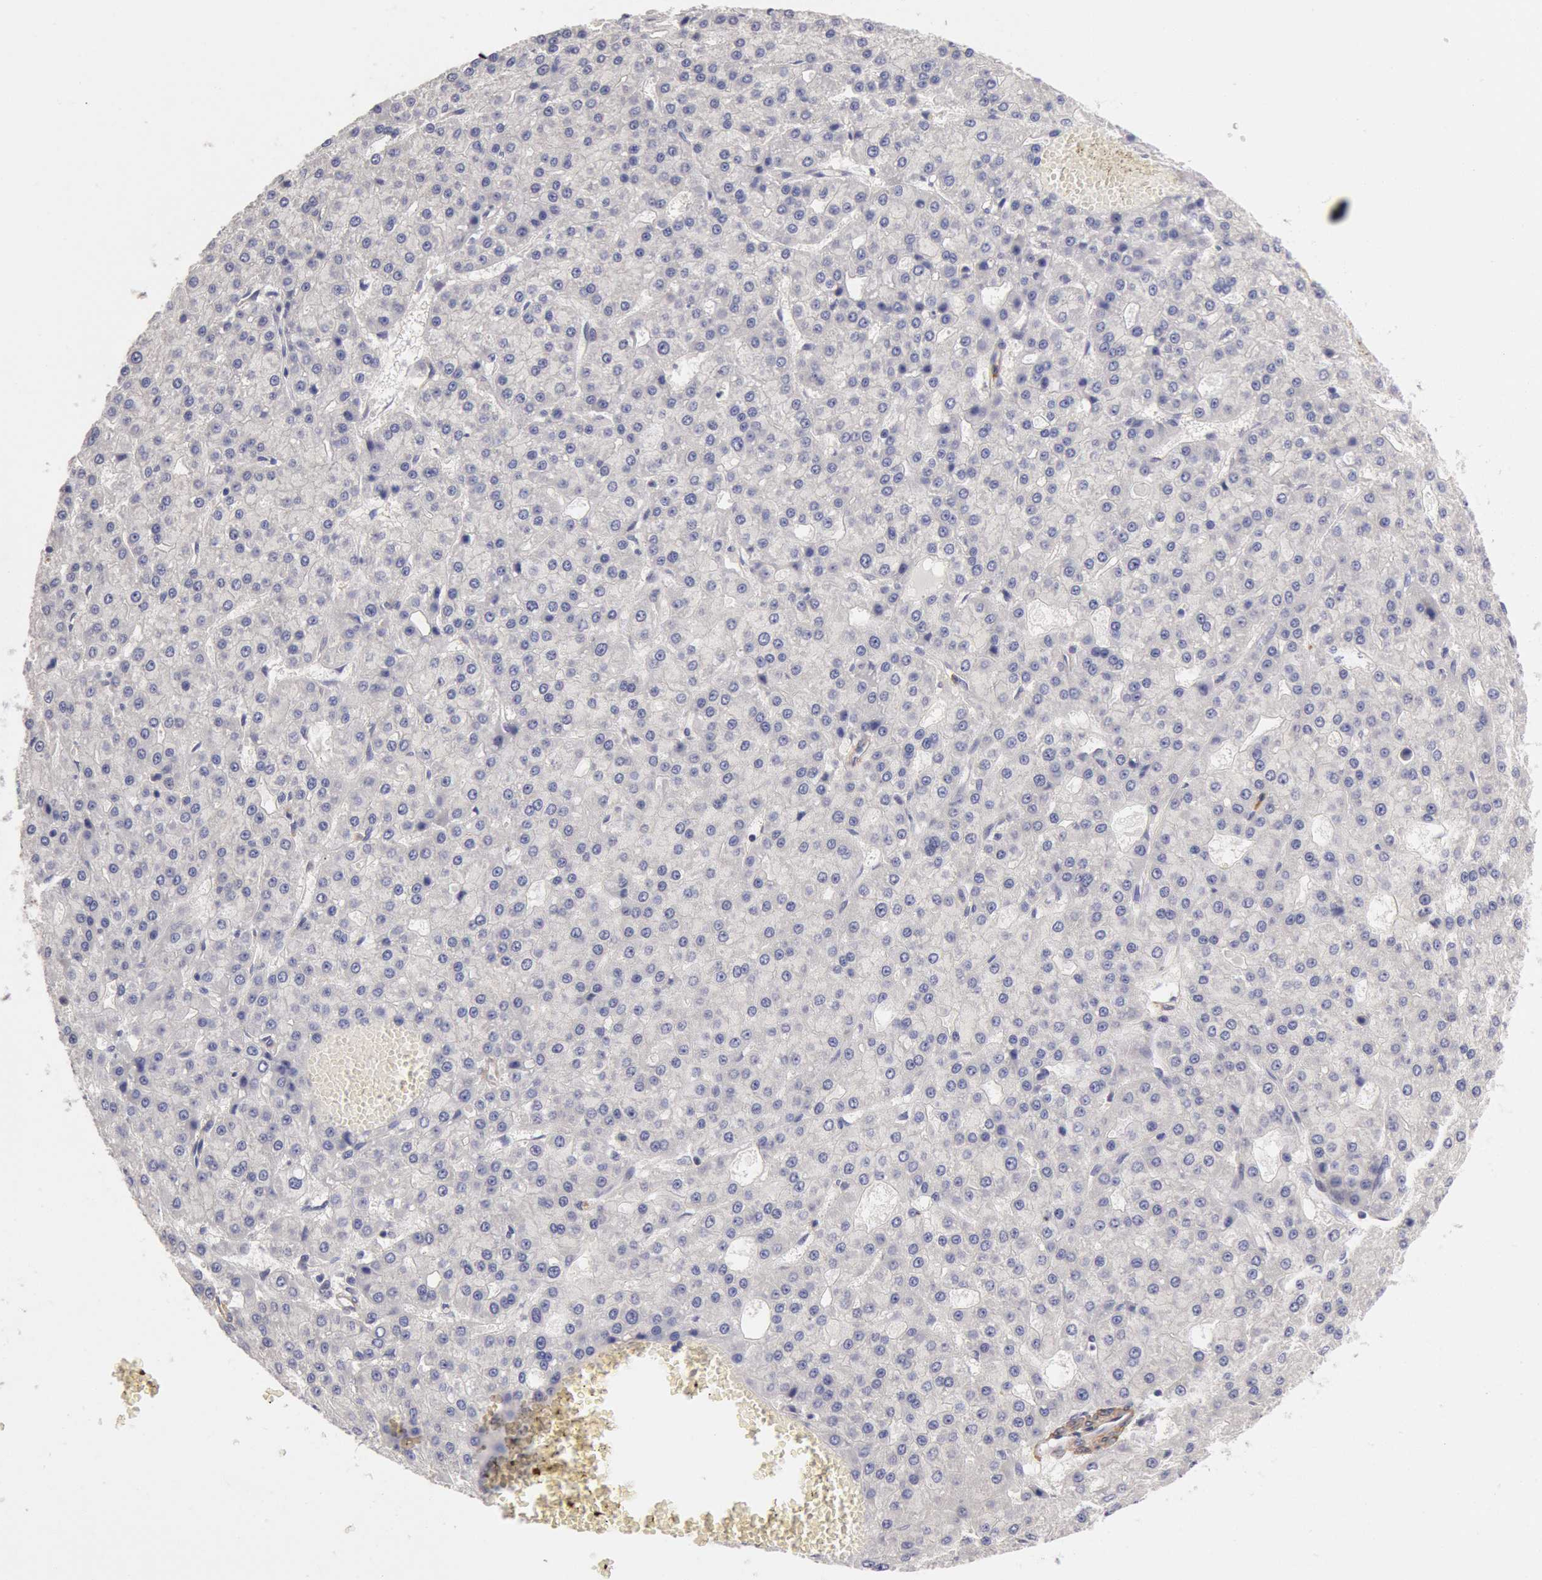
{"staining": {"intensity": "weak", "quantity": "<25%", "location": "cytoplasmic/membranous"}, "tissue": "liver cancer", "cell_type": "Tumor cells", "image_type": "cancer", "snomed": [{"axis": "morphology", "description": "Carcinoma, Hepatocellular, NOS"}, {"axis": "topography", "description": "Liver"}], "caption": "High power microscopy image of an immunohistochemistry (IHC) photomicrograph of hepatocellular carcinoma (liver), revealing no significant staining in tumor cells.", "gene": "TMED8", "patient": {"sex": "male", "age": 47}}